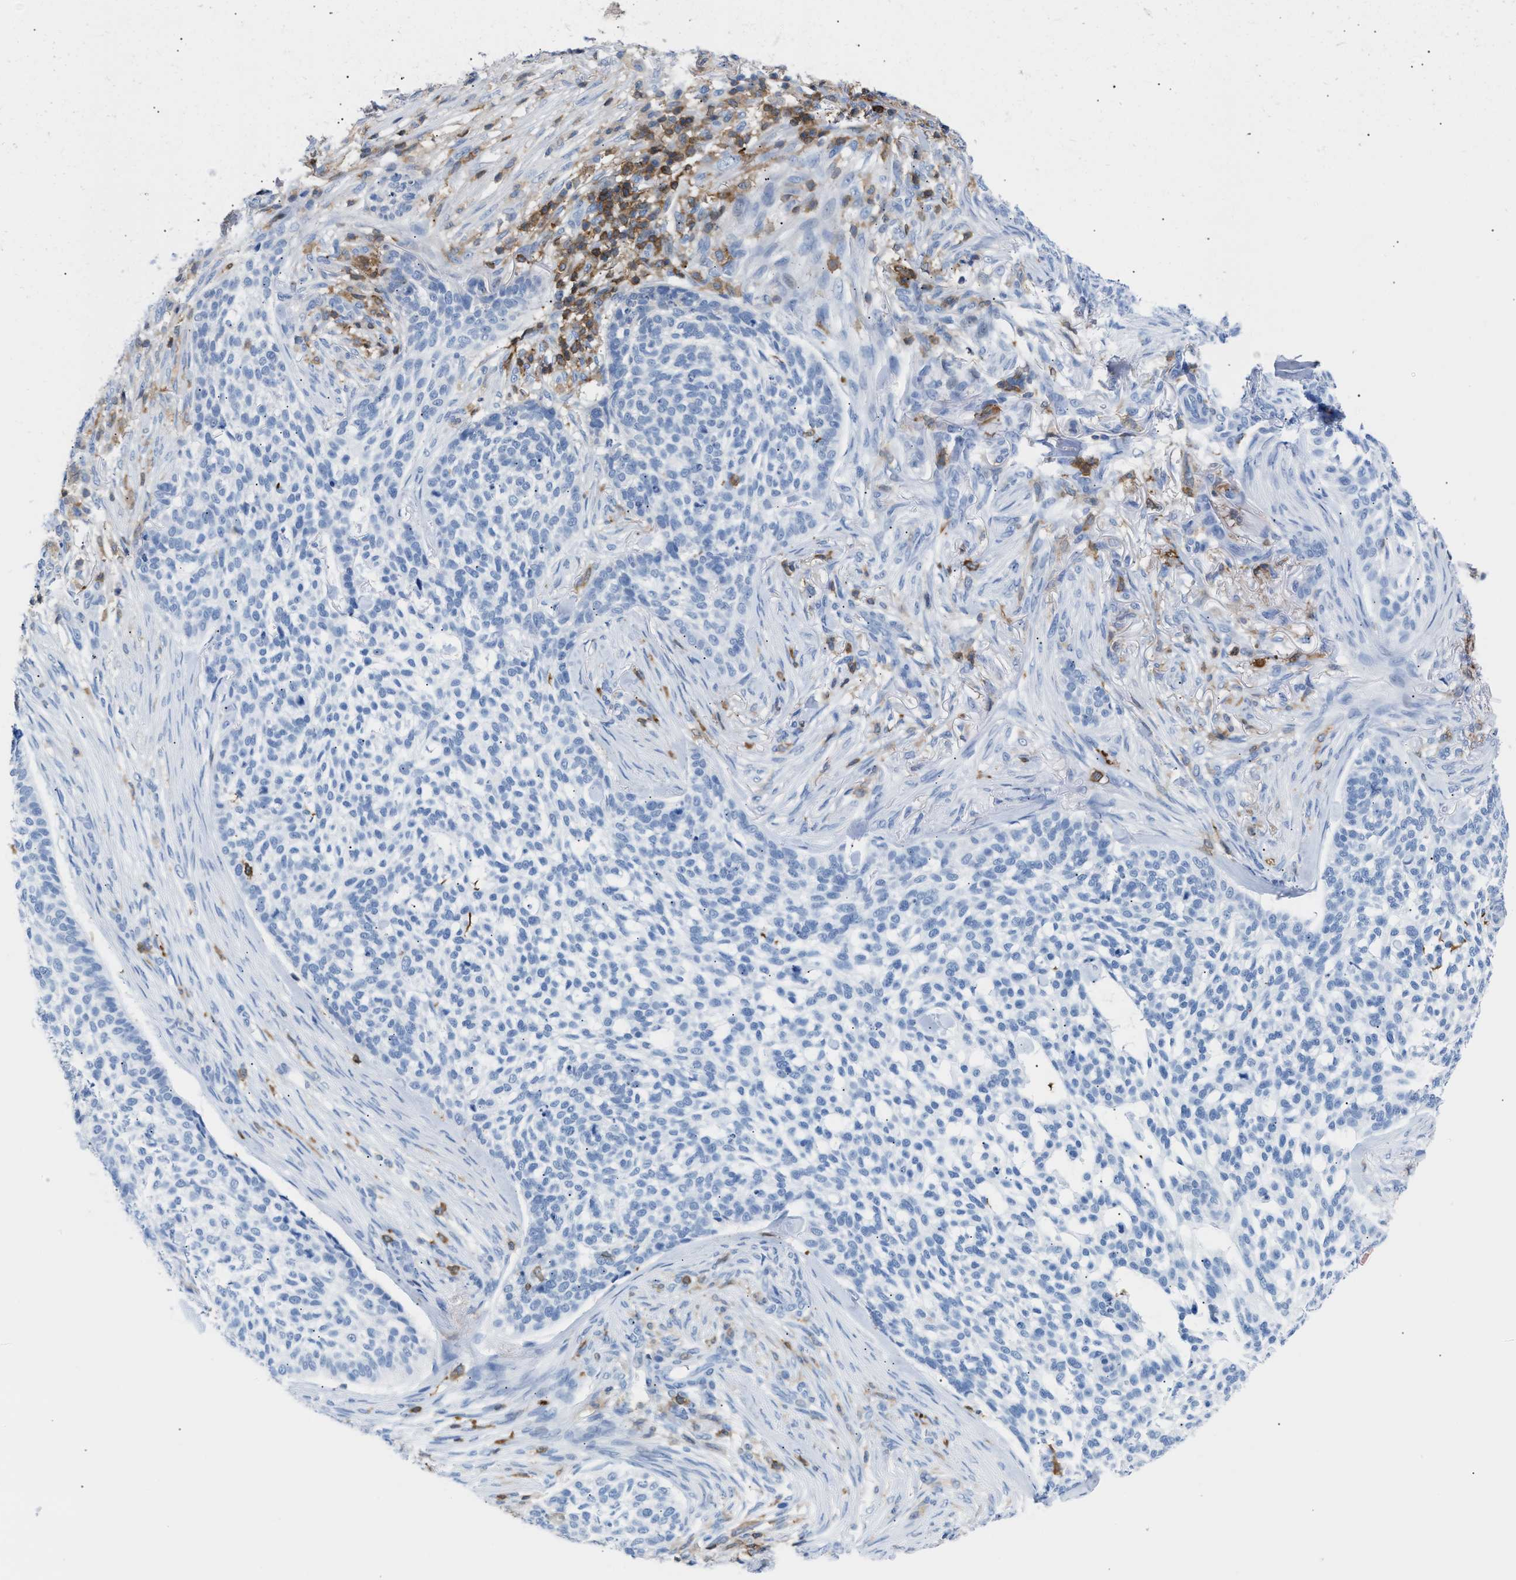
{"staining": {"intensity": "negative", "quantity": "none", "location": "none"}, "tissue": "skin cancer", "cell_type": "Tumor cells", "image_type": "cancer", "snomed": [{"axis": "morphology", "description": "Basal cell carcinoma"}, {"axis": "topography", "description": "Skin"}], "caption": "This is an immunohistochemistry histopathology image of human skin basal cell carcinoma. There is no positivity in tumor cells.", "gene": "LCP1", "patient": {"sex": "female", "age": 64}}